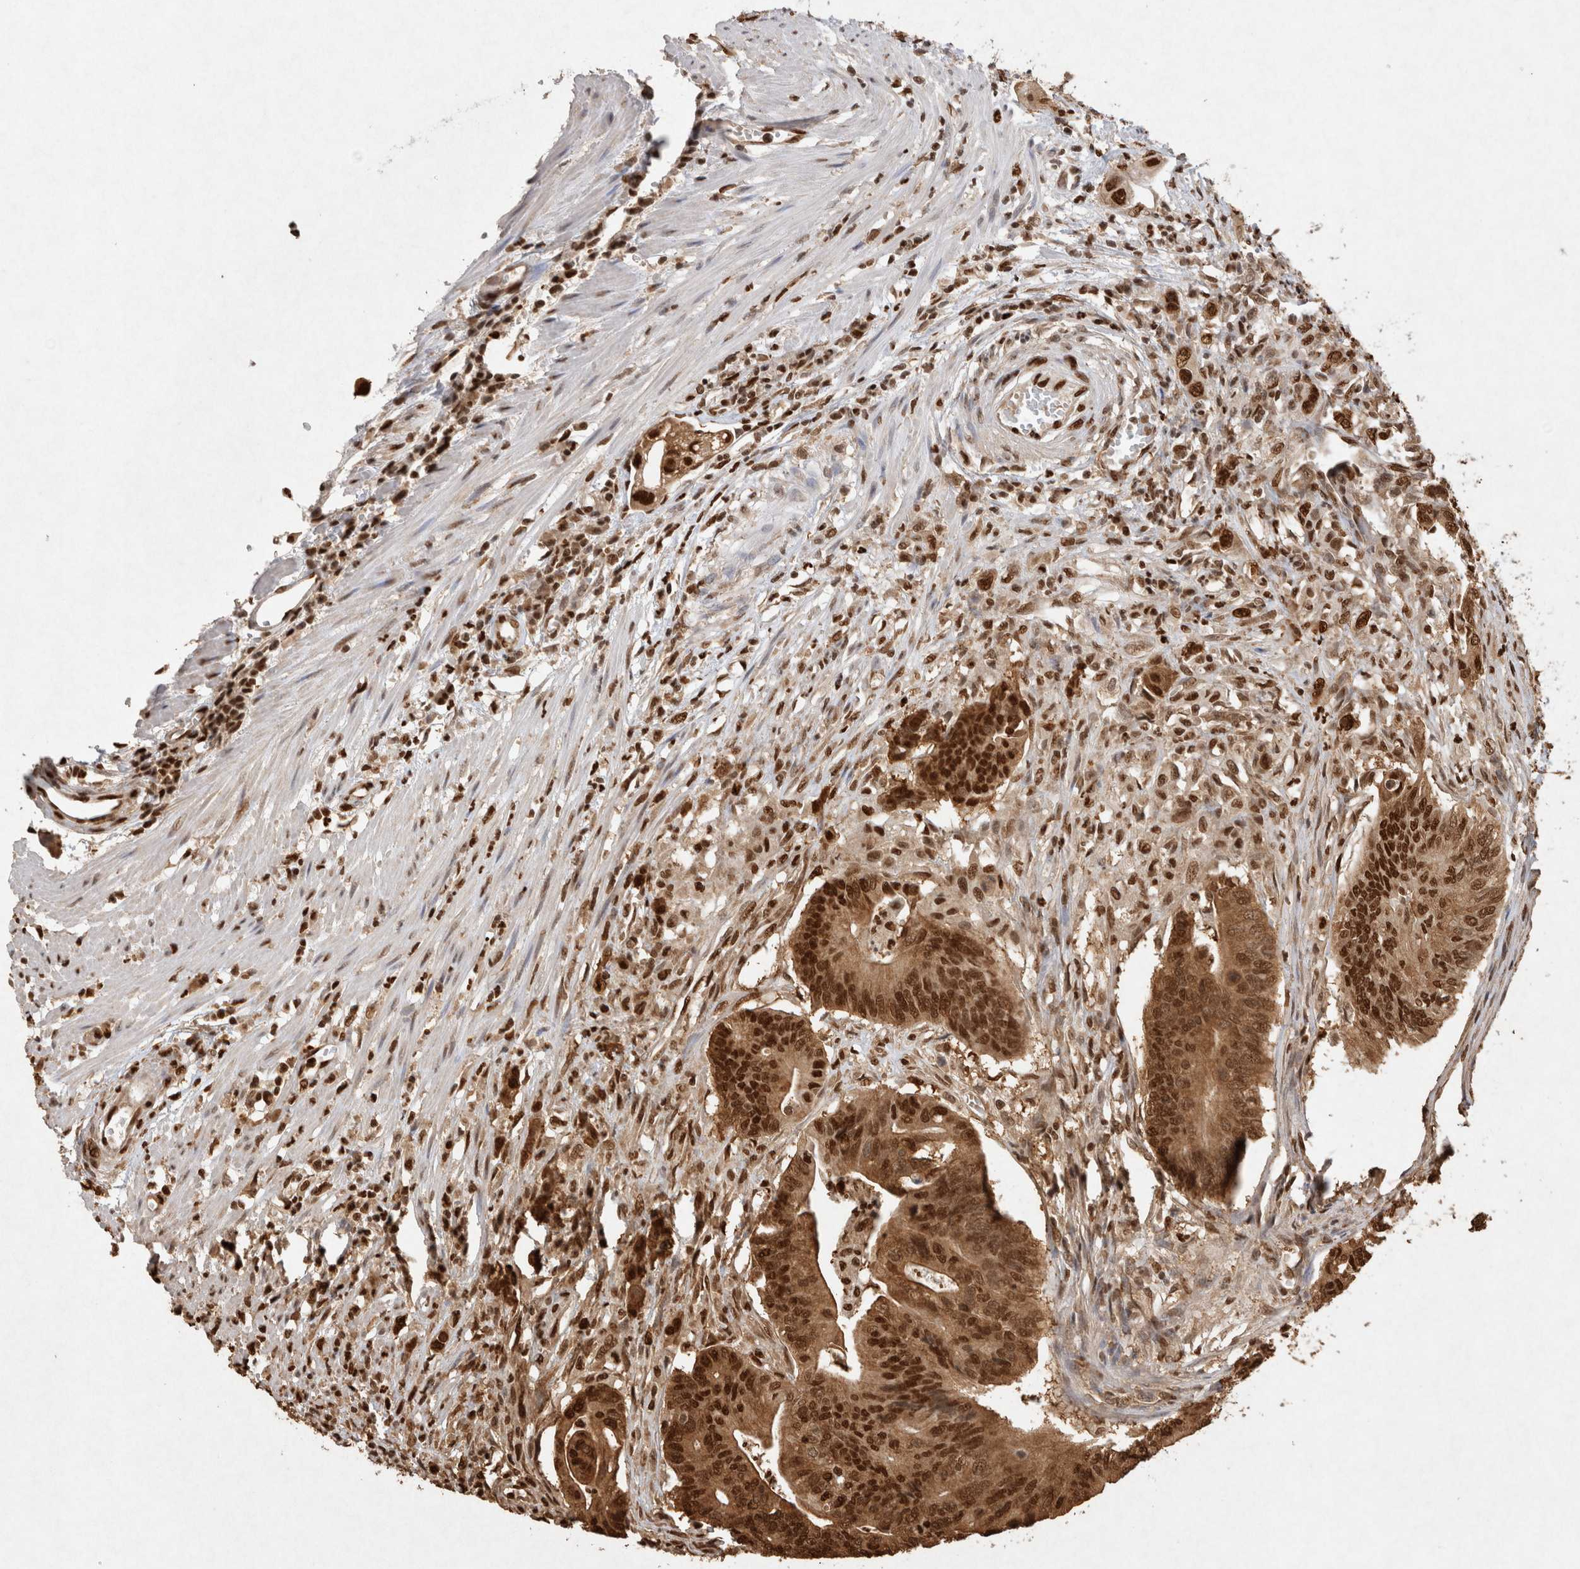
{"staining": {"intensity": "strong", "quantity": ">75%", "location": "cytoplasmic/membranous,nuclear"}, "tissue": "colorectal cancer", "cell_type": "Tumor cells", "image_type": "cancer", "snomed": [{"axis": "morphology", "description": "Adenoma, NOS"}, {"axis": "morphology", "description": "Adenocarcinoma, NOS"}, {"axis": "topography", "description": "Colon"}], "caption": "Immunohistochemistry (IHC) of human colorectal cancer (adenoma) demonstrates high levels of strong cytoplasmic/membranous and nuclear expression in approximately >75% of tumor cells.", "gene": "HDGF", "patient": {"sex": "male", "age": 79}}